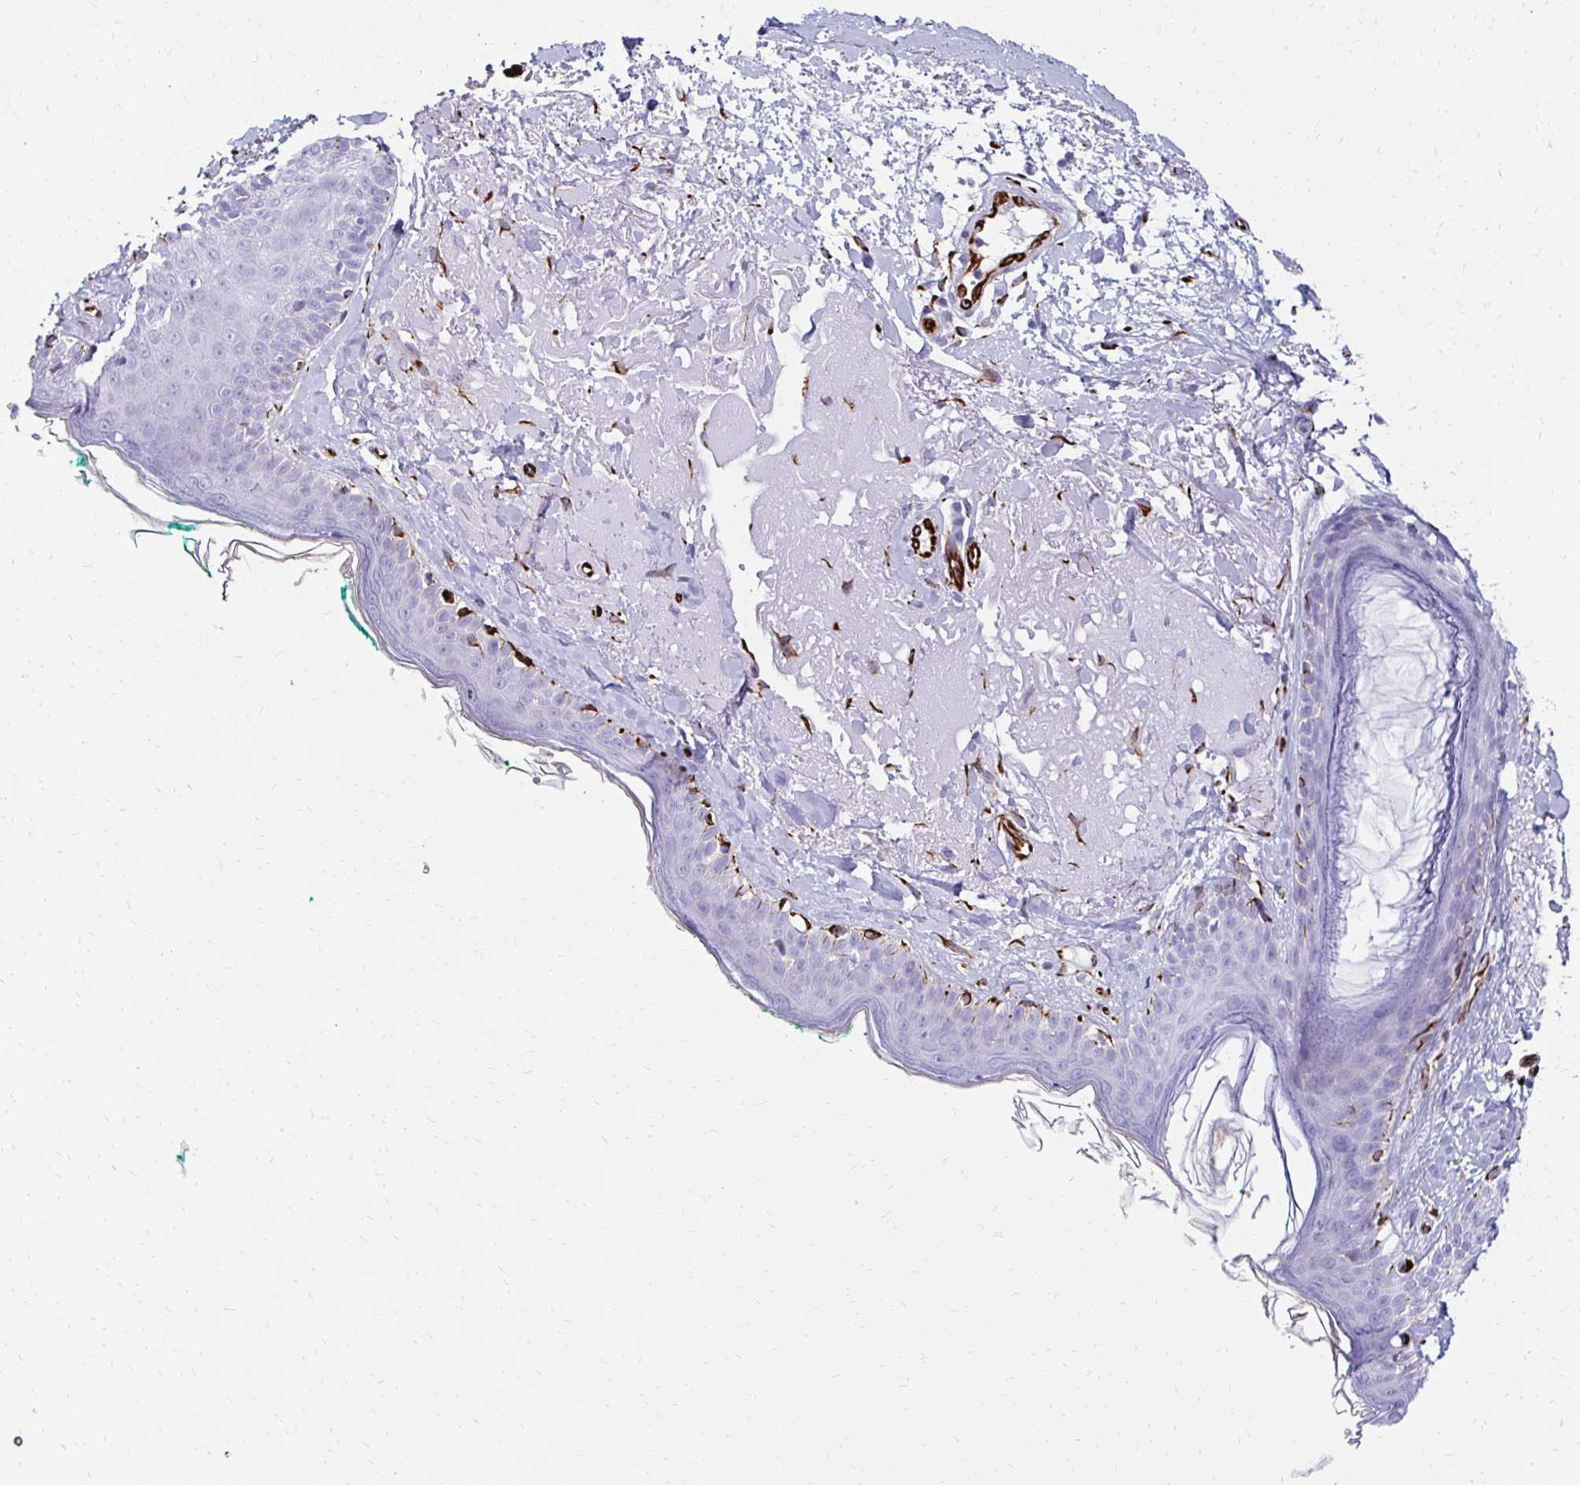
{"staining": {"intensity": "negative", "quantity": "none", "location": "none"}, "tissue": "skin", "cell_type": "Fibroblasts", "image_type": "normal", "snomed": [{"axis": "morphology", "description": "Normal tissue, NOS"}, {"axis": "topography", "description": "Skin"}], "caption": "Histopathology image shows no significant protein expression in fibroblasts of normal skin.", "gene": "TMEM54", "patient": {"sex": "male", "age": 73}}